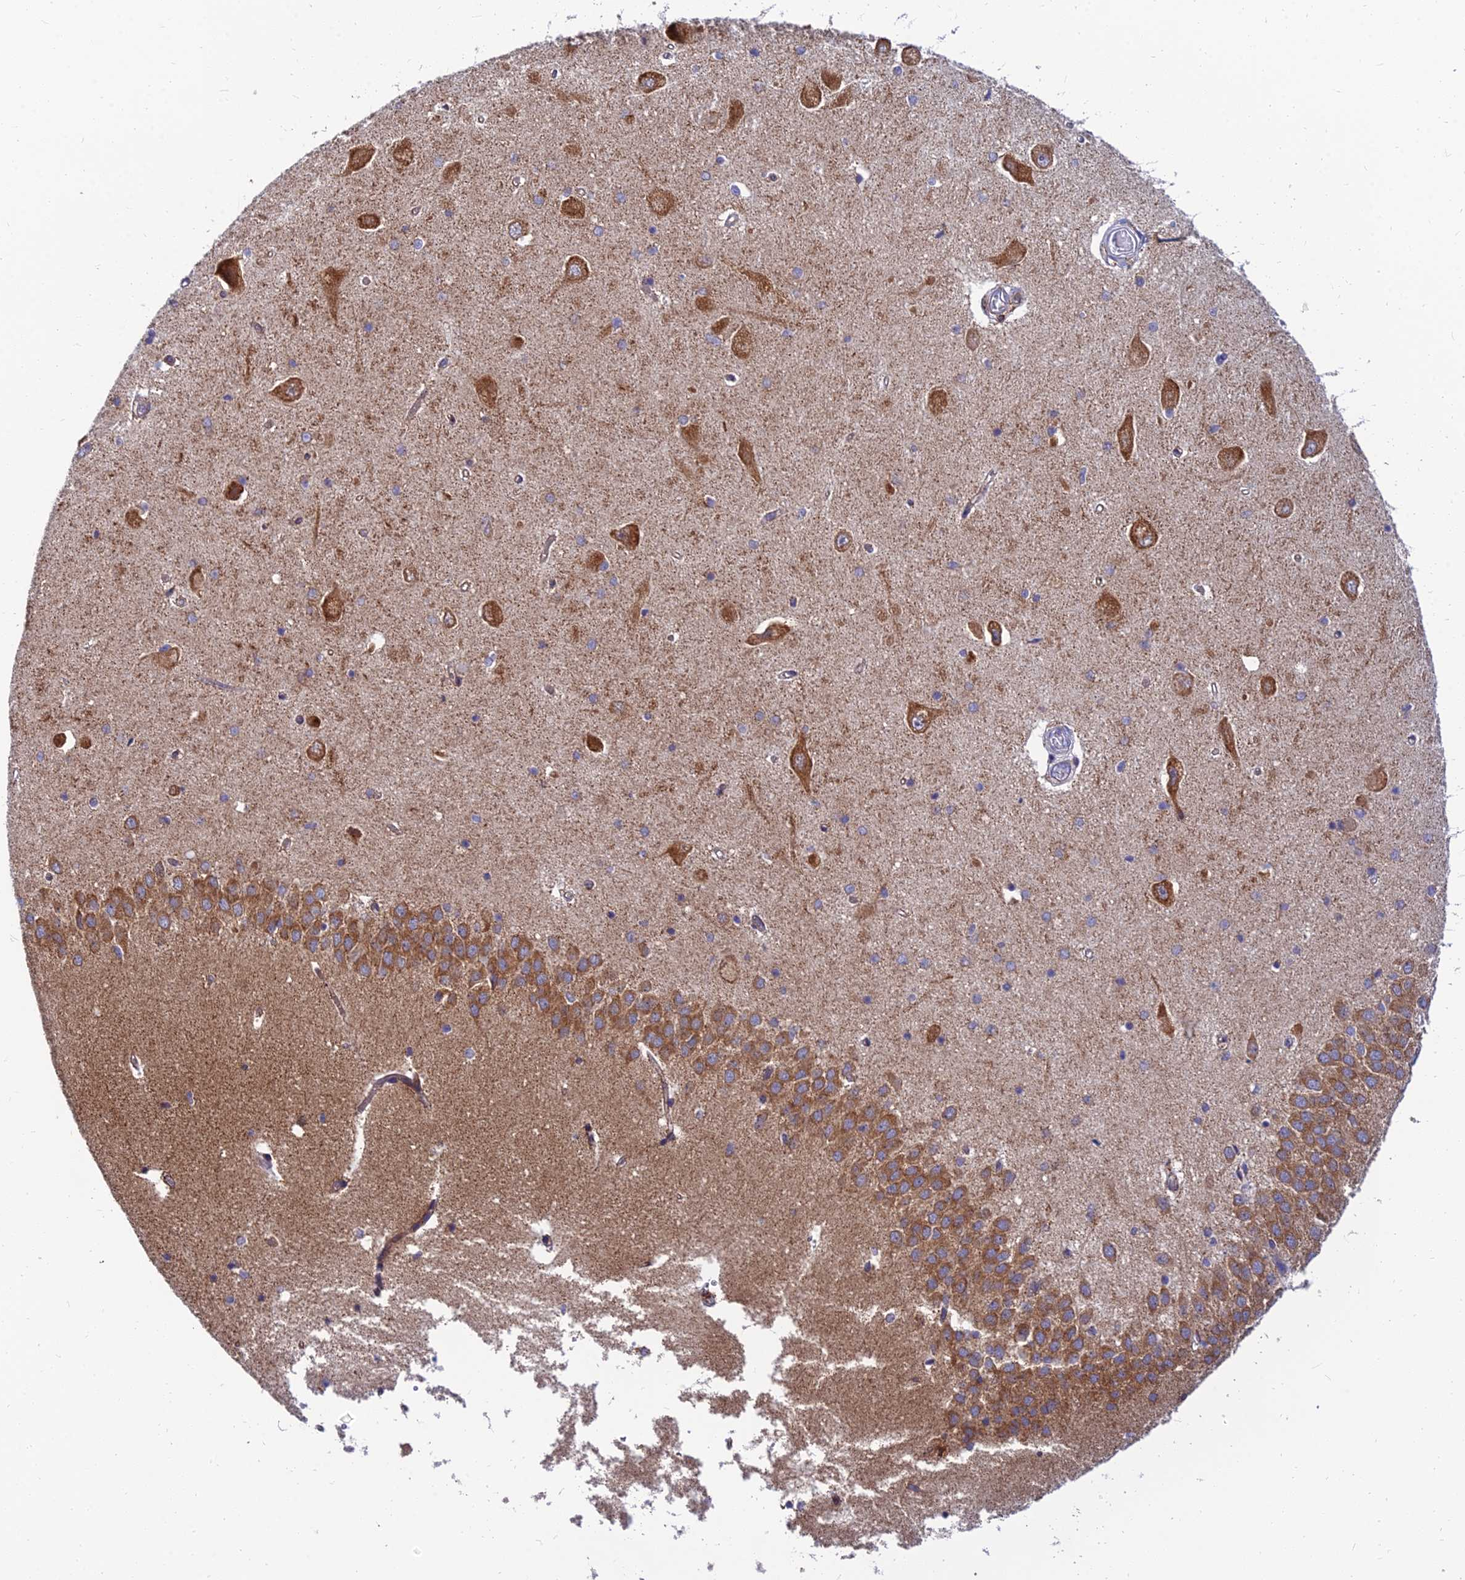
{"staining": {"intensity": "moderate", "quantity": "<25%", "location": "cytoplasmic/membranous"}, "tissue": "hippocampus", "cell_type": "Glial cells", "image_type": "normal", "snomed": [{"axis": "morphology", "description": "Normal tissue, NOS"}, {"axis": "topography", "description": "Hippocampus"}], "caption": "Moderate cytoplasmic/membranous staining is appreciated in approximately <25% of glial cells in unremarkable hippocampus.", "gene": "CCT6A", "patient": {"sex": "male", "age": 45}}